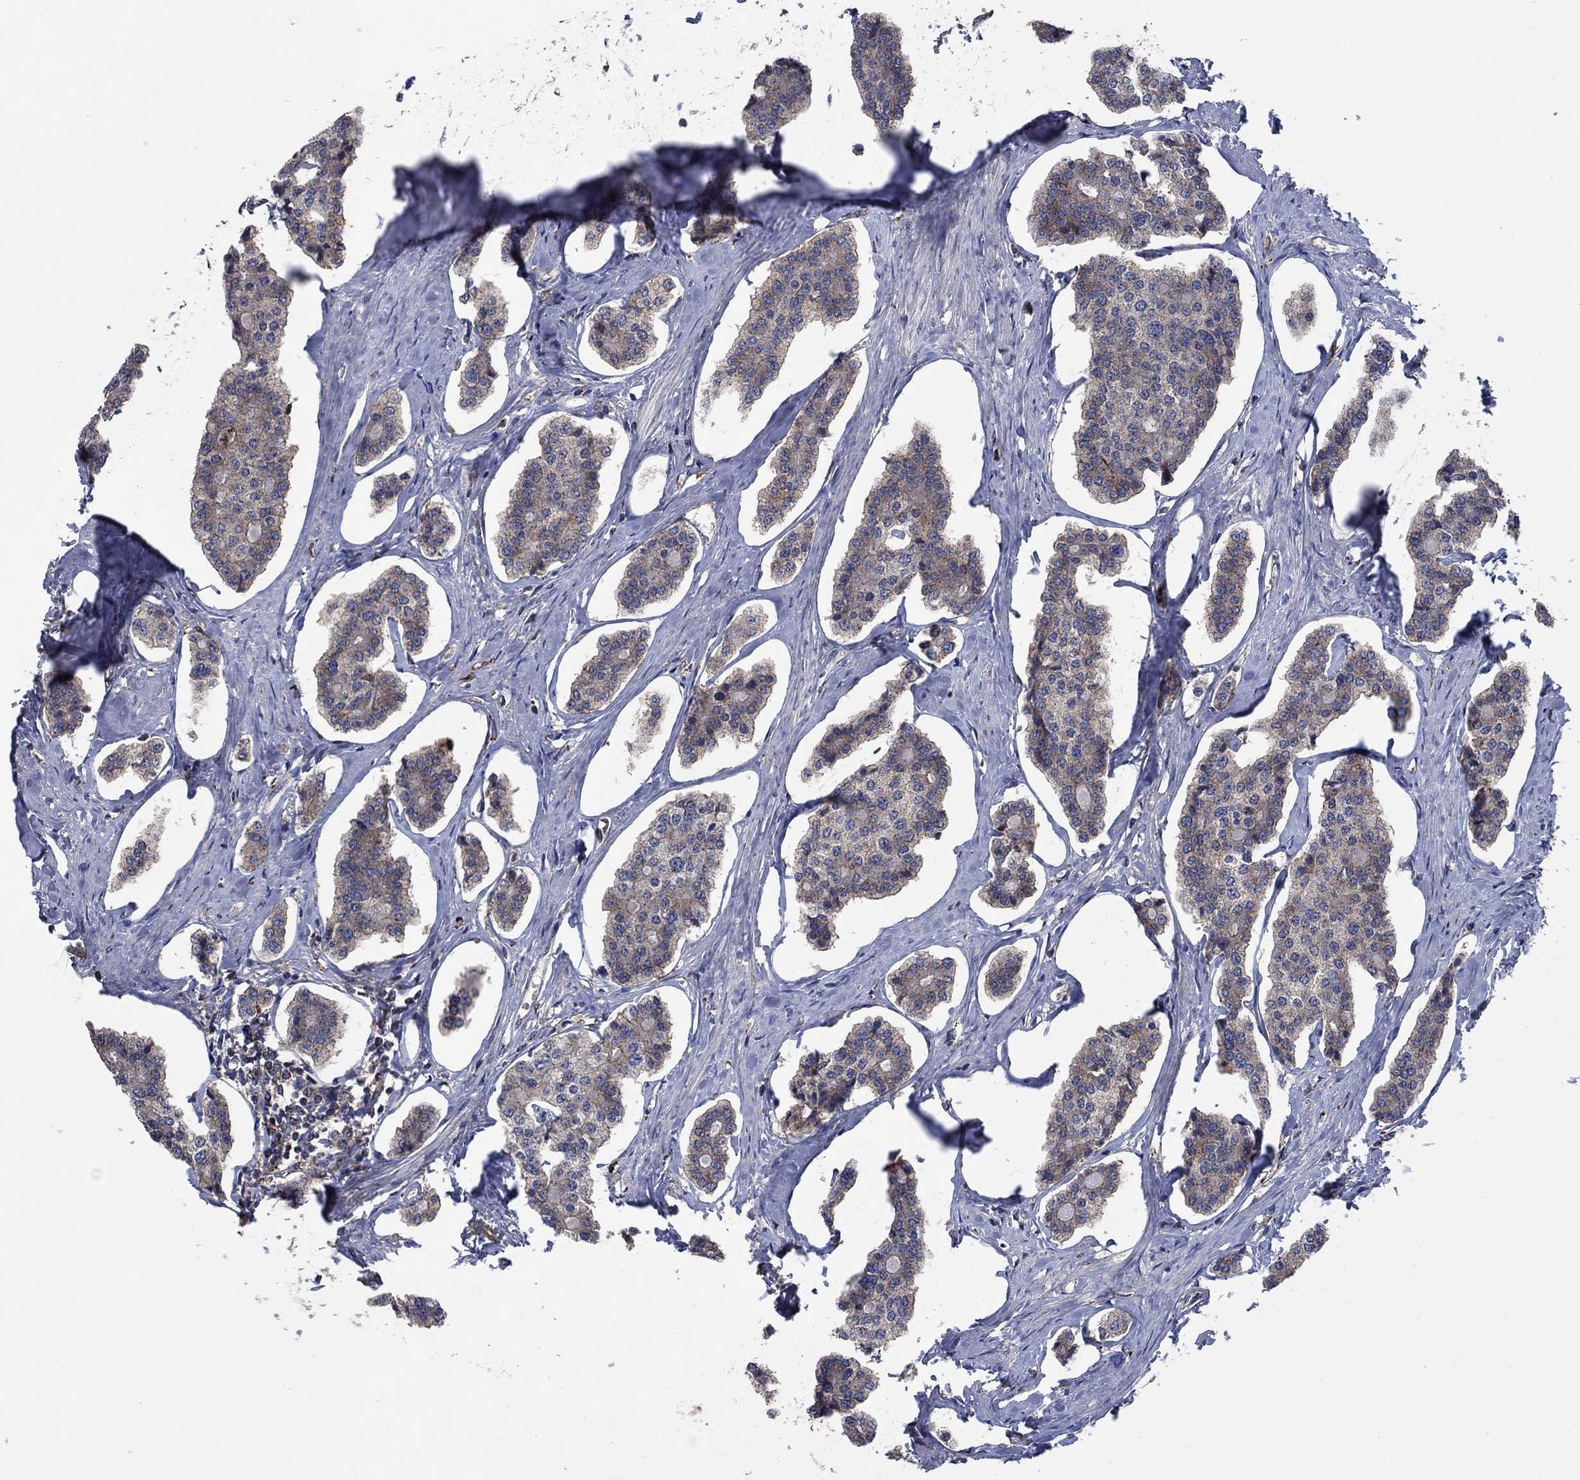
{"staining": {"intensity": "moderate", "quantity": "<25%", "location": "cytoplasmic/membranous"}, "tissue": "carcinoid", "cell_type": "Tumor cells", "image_type": "cancer", "snomed": [{"axis": "morphology", "description": "Carcinoid, malignant, NOS"}, {"axis": "topography", "description": "Small intestine"}], "caption": "Moderate cytoplasmic/membranous positivity for a protein is appreciated in approximately <25% of tumor cells of malignant carcinoid using IHC.", "gene": "MEA1", "patient": {"sex": "female", "age": 65}}